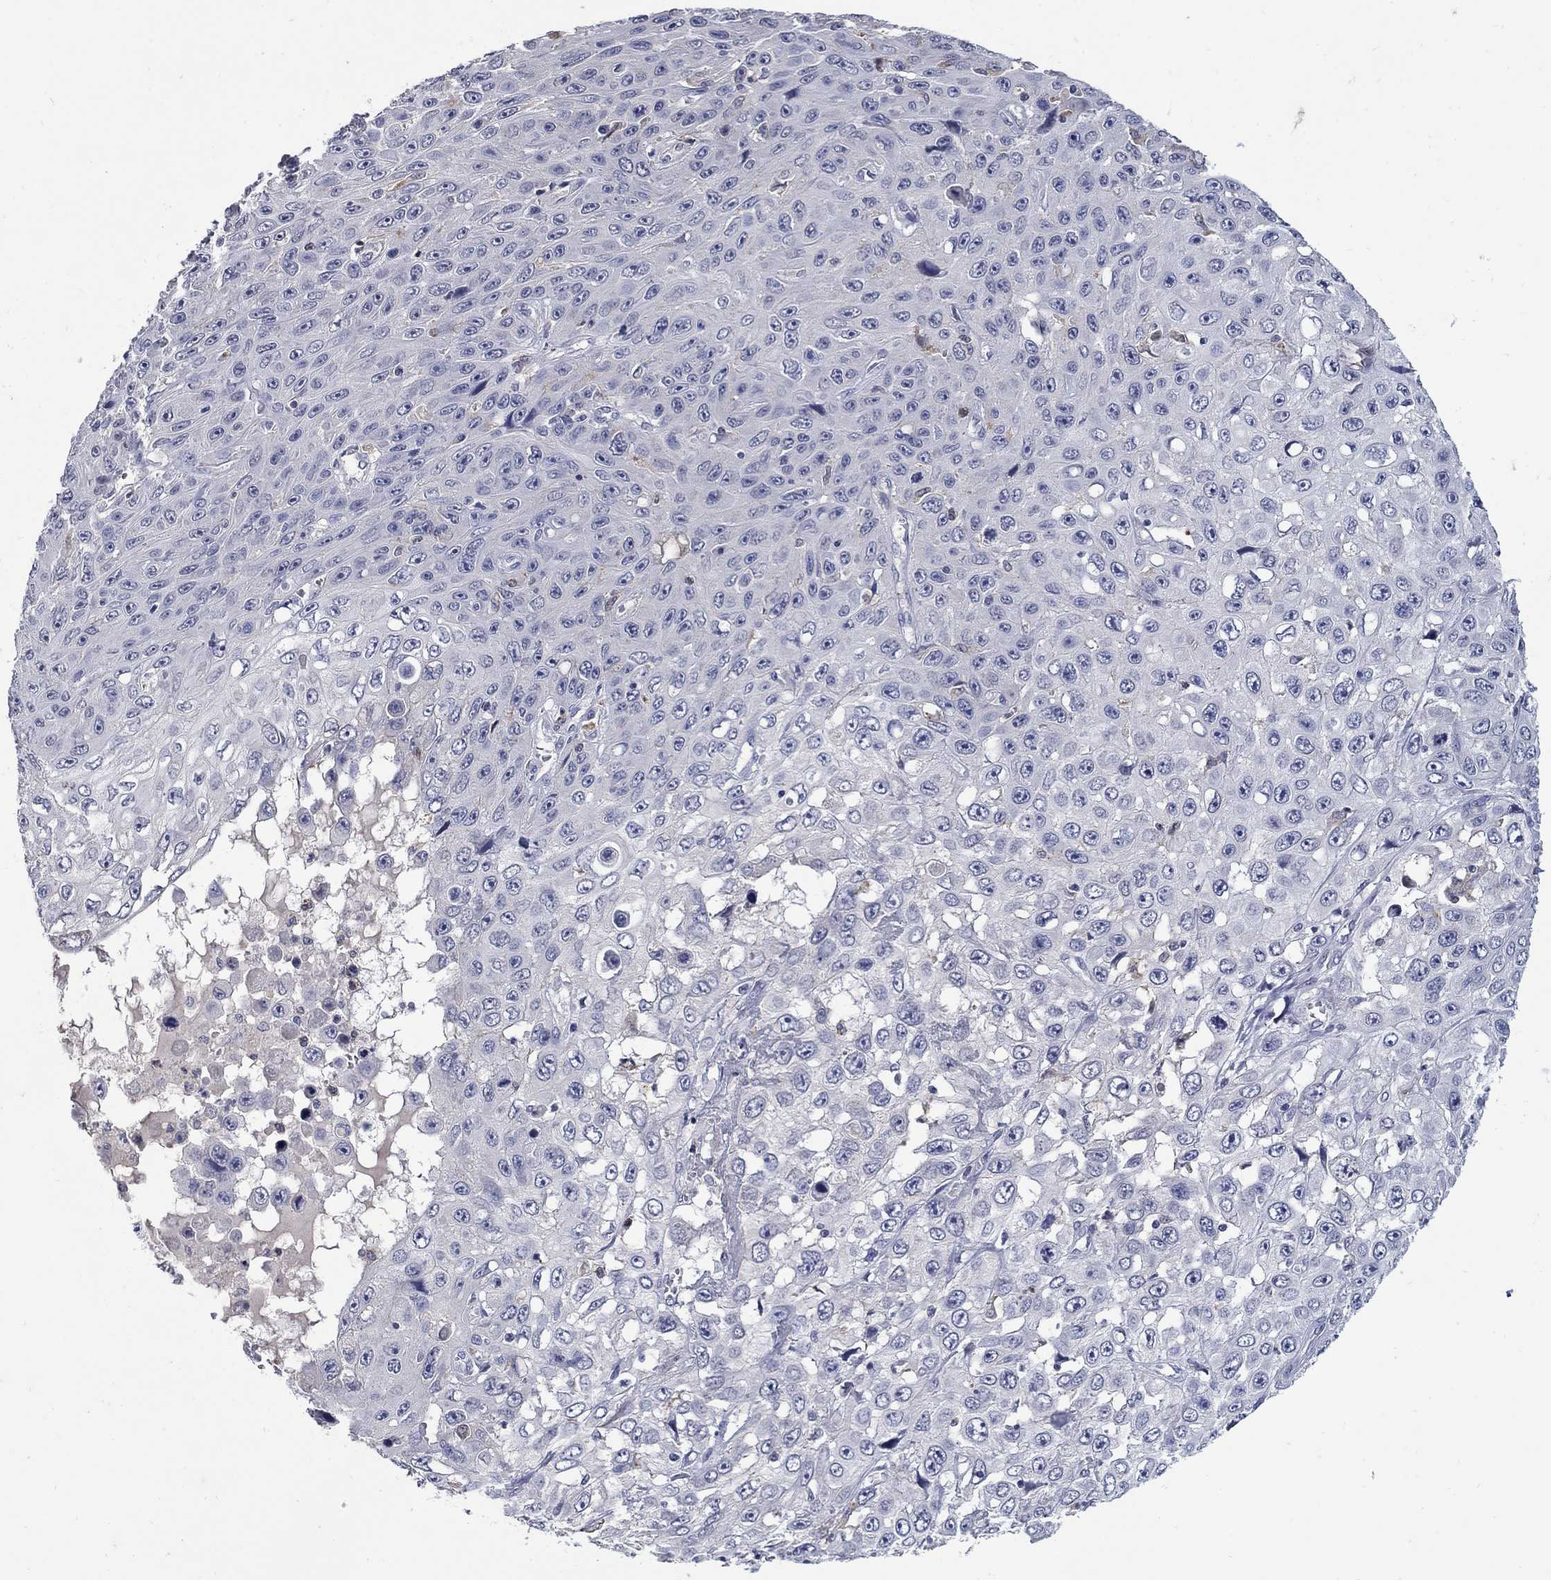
{"staining": {"intensity": "negative", "quantity": "none", "location": "none"}, "tissue": "skin cancer", "cell_type": "Tumor cells", "image_type": "cancer", "snomed": [{"axis": "morphology", "description": "Squamous cell carcinoma, NOS"}, {"axis": "topography", "description": "Skin"}], "caption": "Tumor cells show no significant expression in squamous cell carcinoma (skin).", "gene": "CETN1", "patient": {"sex": "male", "age": 82}}